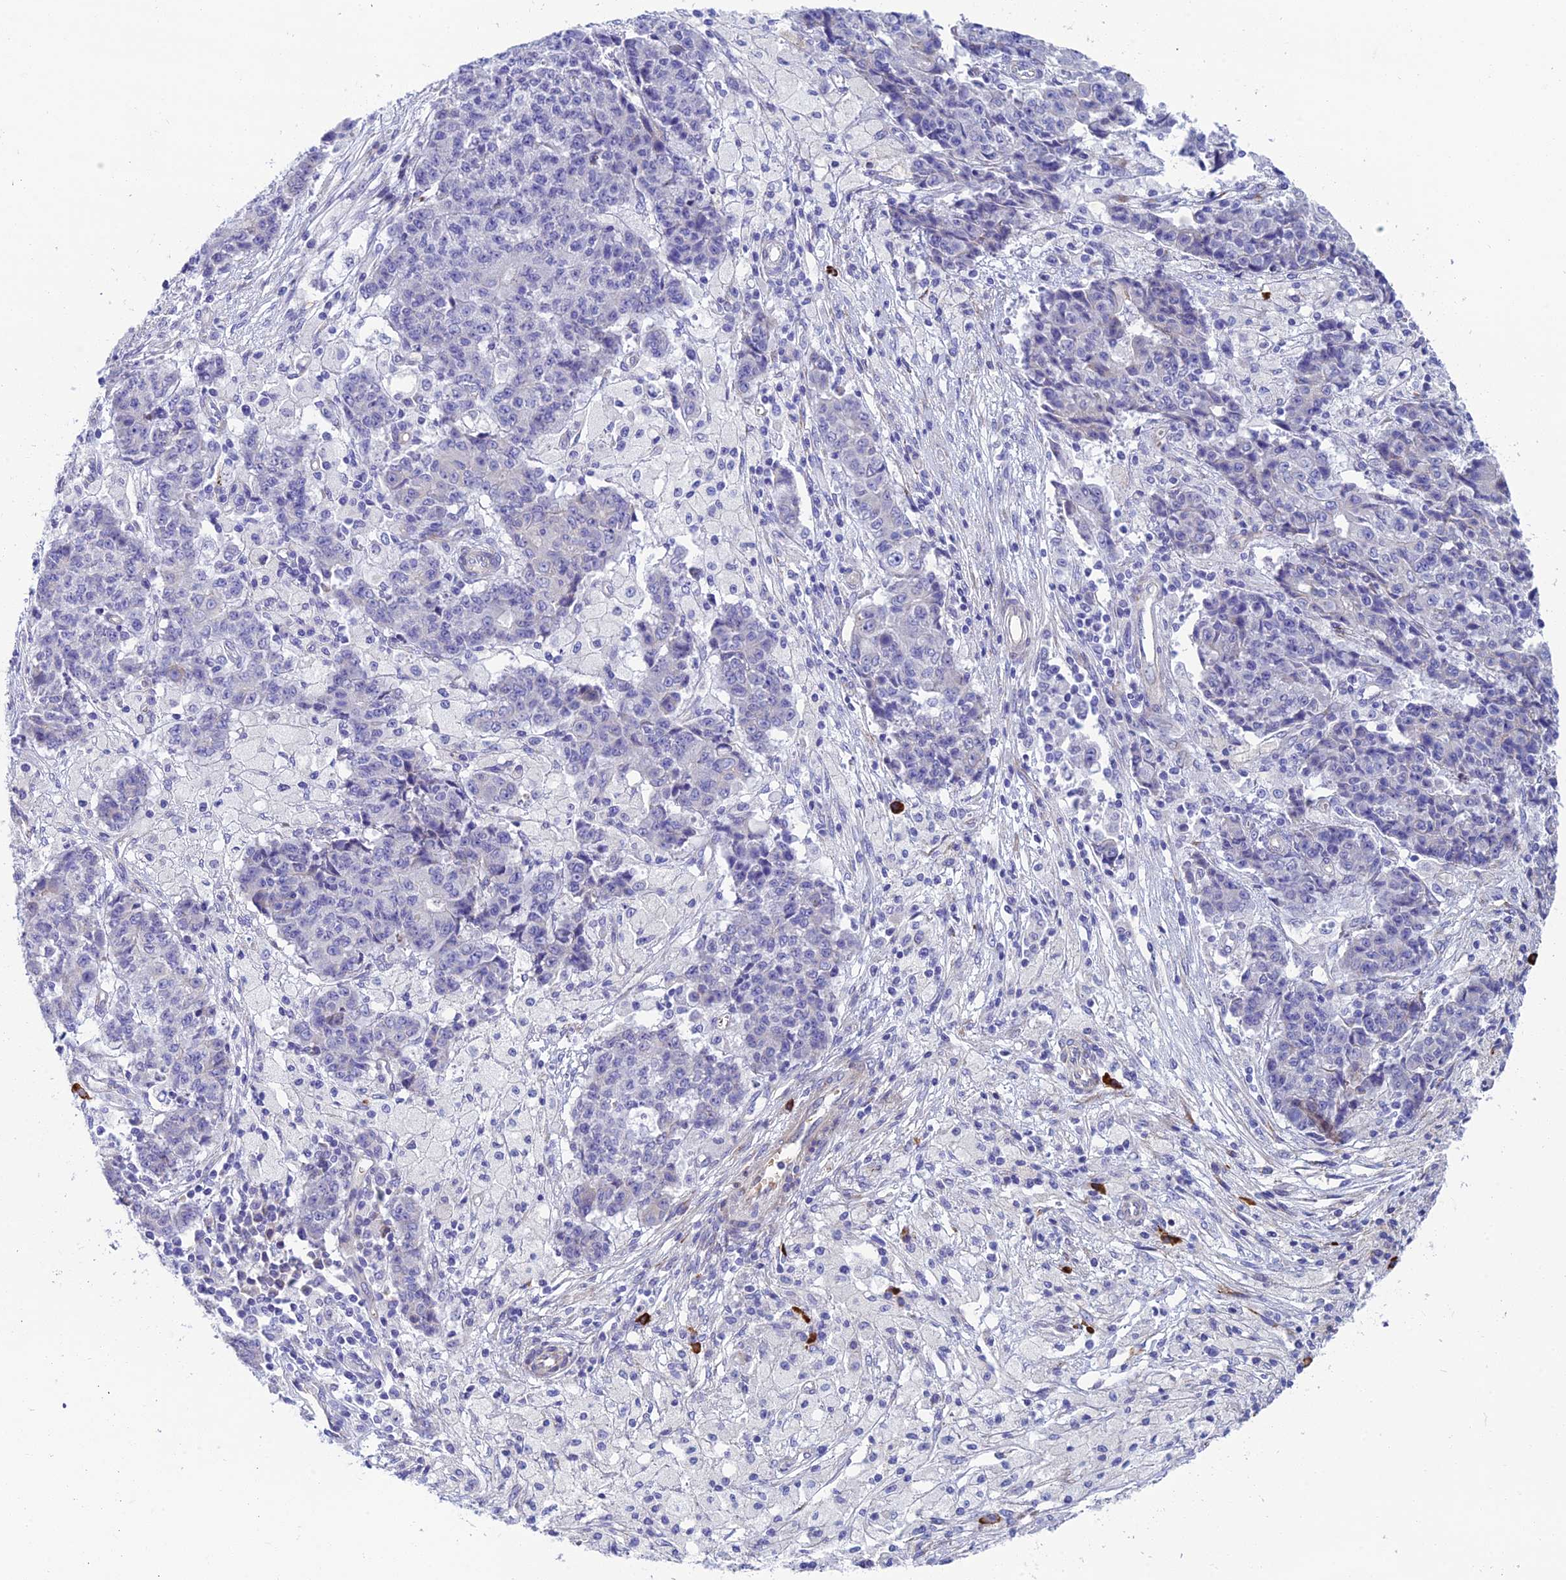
{"staining": {"intensity": "negative", "quantity": "none", "location": "none"}, "tissue": "ovarian cancer", "cell_type": "Tumor cells", "image_type": "cancer", "snomed": [{"axis": "morphology", "description": "Carcinoma, endometroid"}, {"axis": "topography", "description": "Ovary"}], "caption": "The histopathology image reveals no staining of tumor cells in endometroid carcinoma (ovarian).", "gene": "MACIR", "patient": {"sex": "female", "age": 42}}